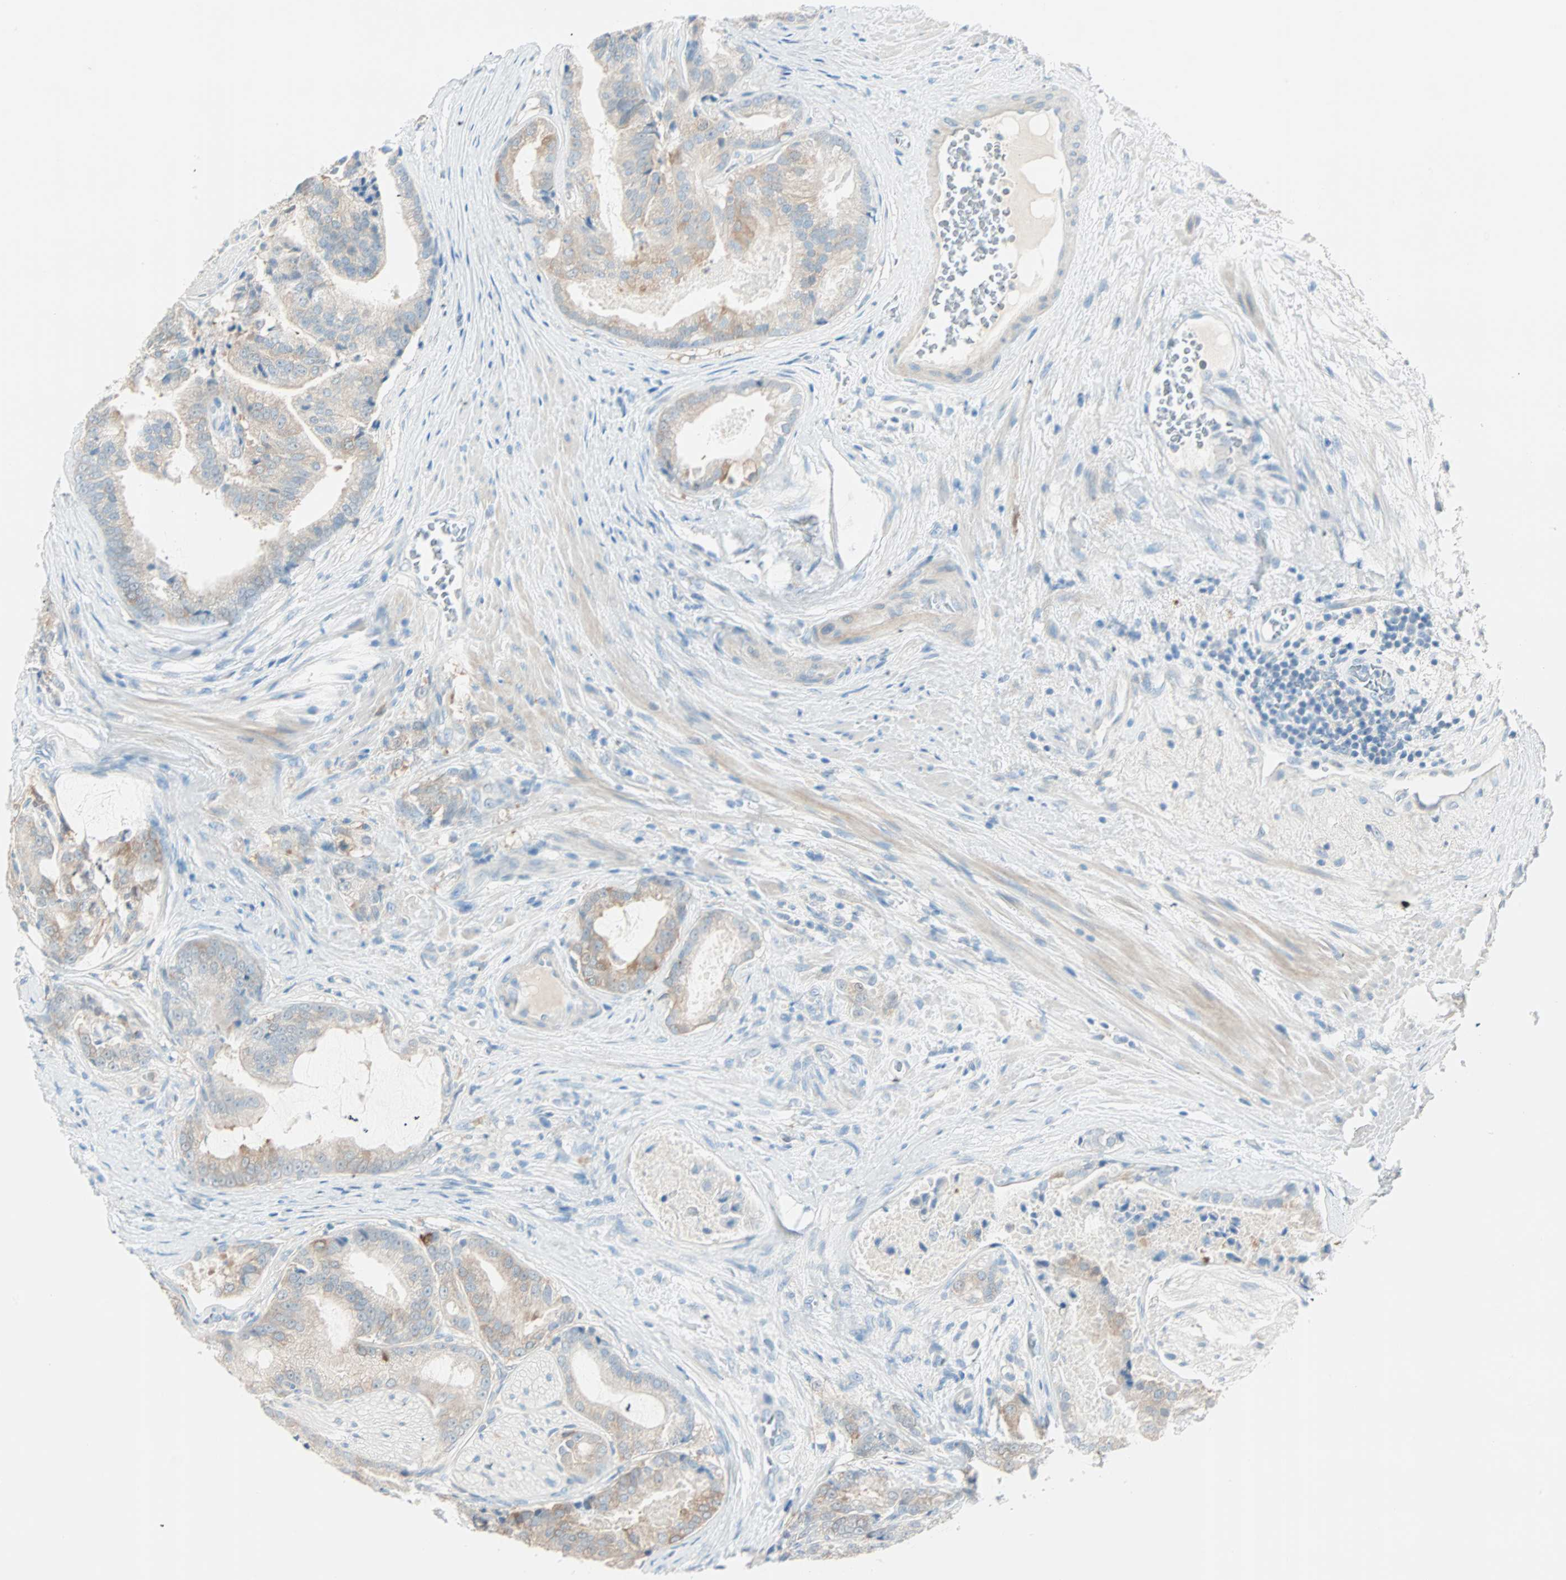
{"staining": {"intensity": "moderate", "quantity": "25%-75%", "location": "cytoplasmic/membranous"}, "tissue": "prostate cancer", "cell_type": "Tumor cells", "image_type": "cancer", "snomed": [{"axis": "morphology", "description": "Adenocarcinoma, Low grade"}, {"axis": "topography", "description": "Prostate"}], "caption": "Immunohistochemistry (IHC) image of neoplastic tissue: human prostate cancer (adenocarcinoma (low-grade)) stained using immunohistochemistry (IHC) demonstrates medium levels of moderate protein expression localized specifically in the cytoplasmic/membranous of tumor cells, appearing as a cytoplasmic/membranous brown color.", "gene": "ATF6", "patient": {"sex": "male", "age": 58}}